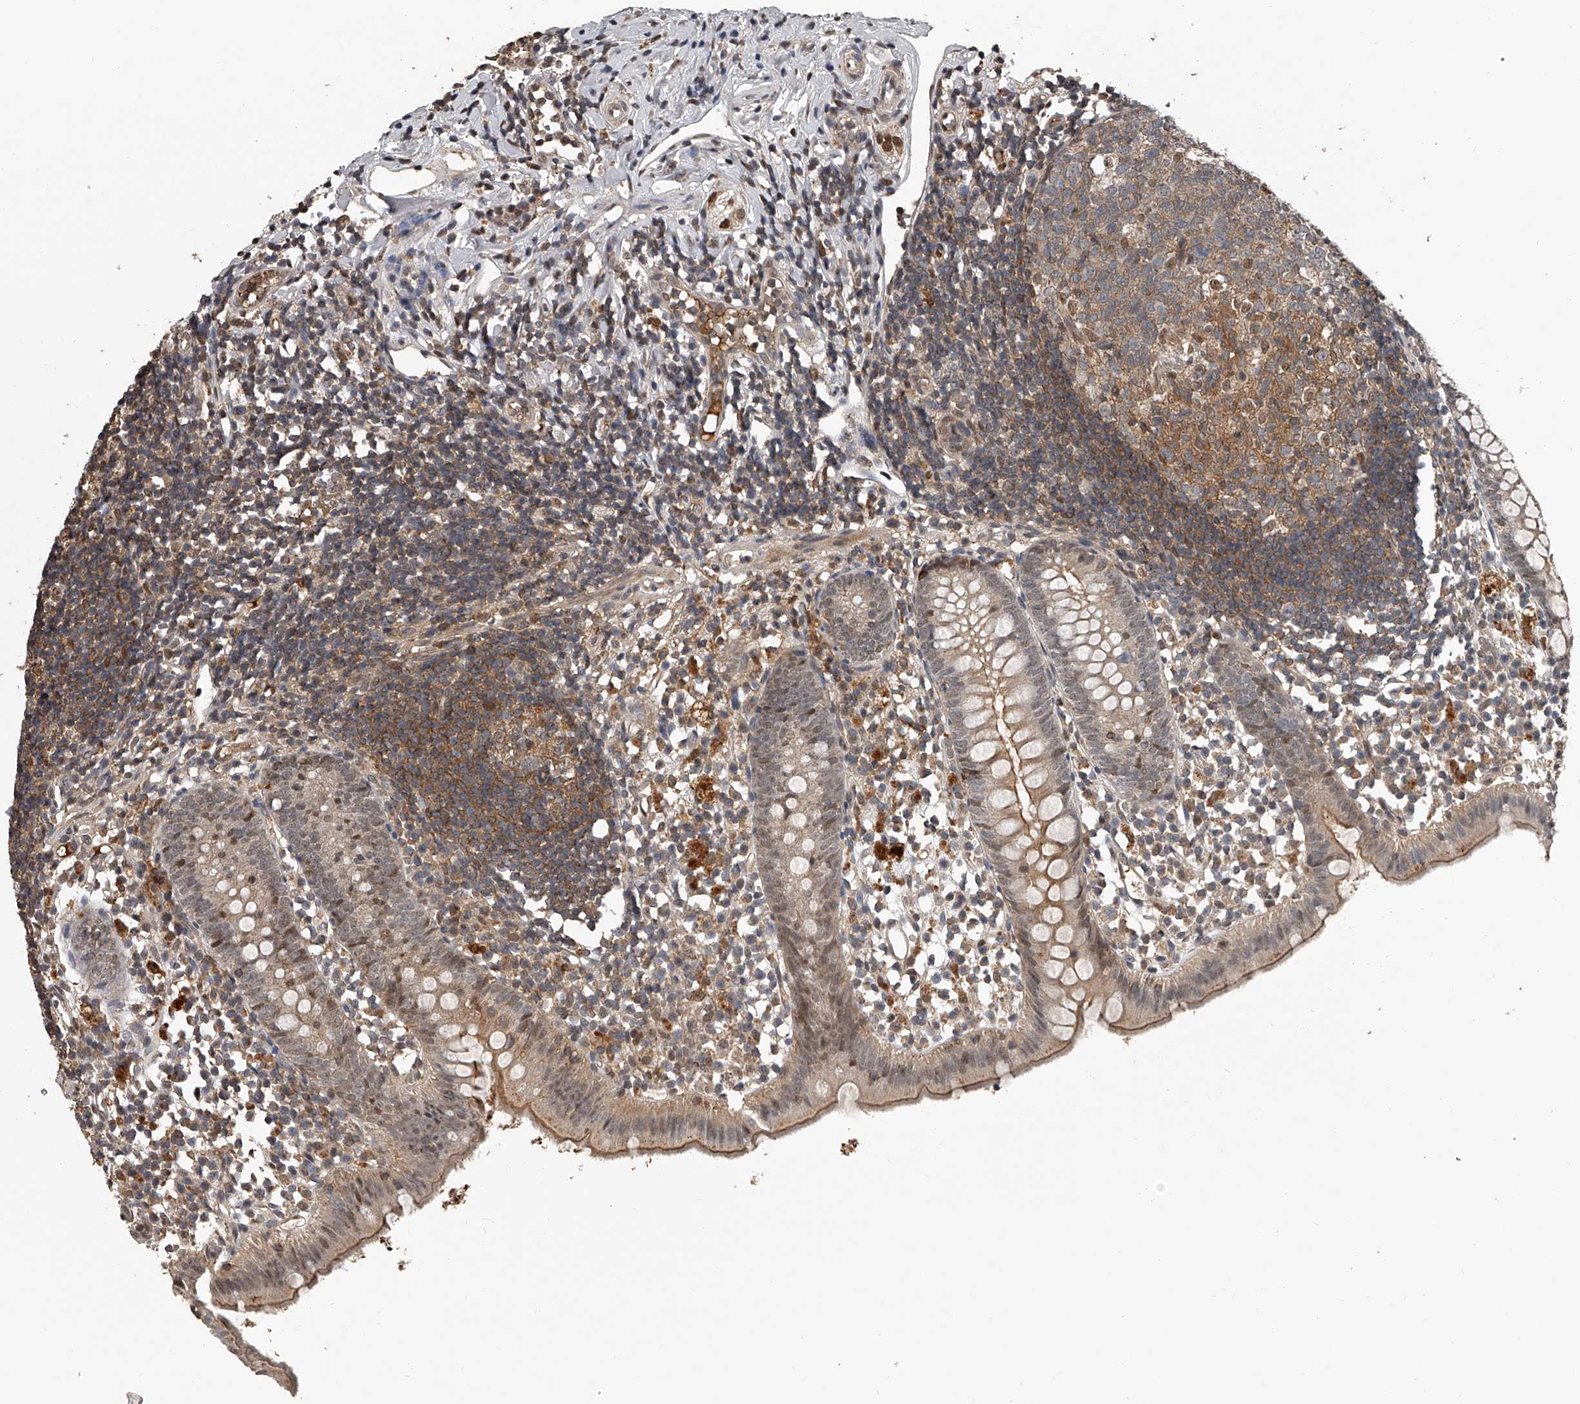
{"staining": {"intensity": "moderate", "quantity": "25%-75%", "location": "cytoplasmic/membranous,nuclear"}, "tissue": "appendix", "cell_type": "Glandular cells", "image_type": "normal", "snomed": [{"axis": "morphology", "description": "Normal tissue, NOS"}, {"axis": "topography", "description": "Appendix"}], "caption": "This is an image of IHC staining of benign appendix, which shows moderate expression in the cytoplasmic/membranous,nuclear of glandular cells.", "gene": "PLEKHG1", "patient": {"sex": "female", "age": 20}}